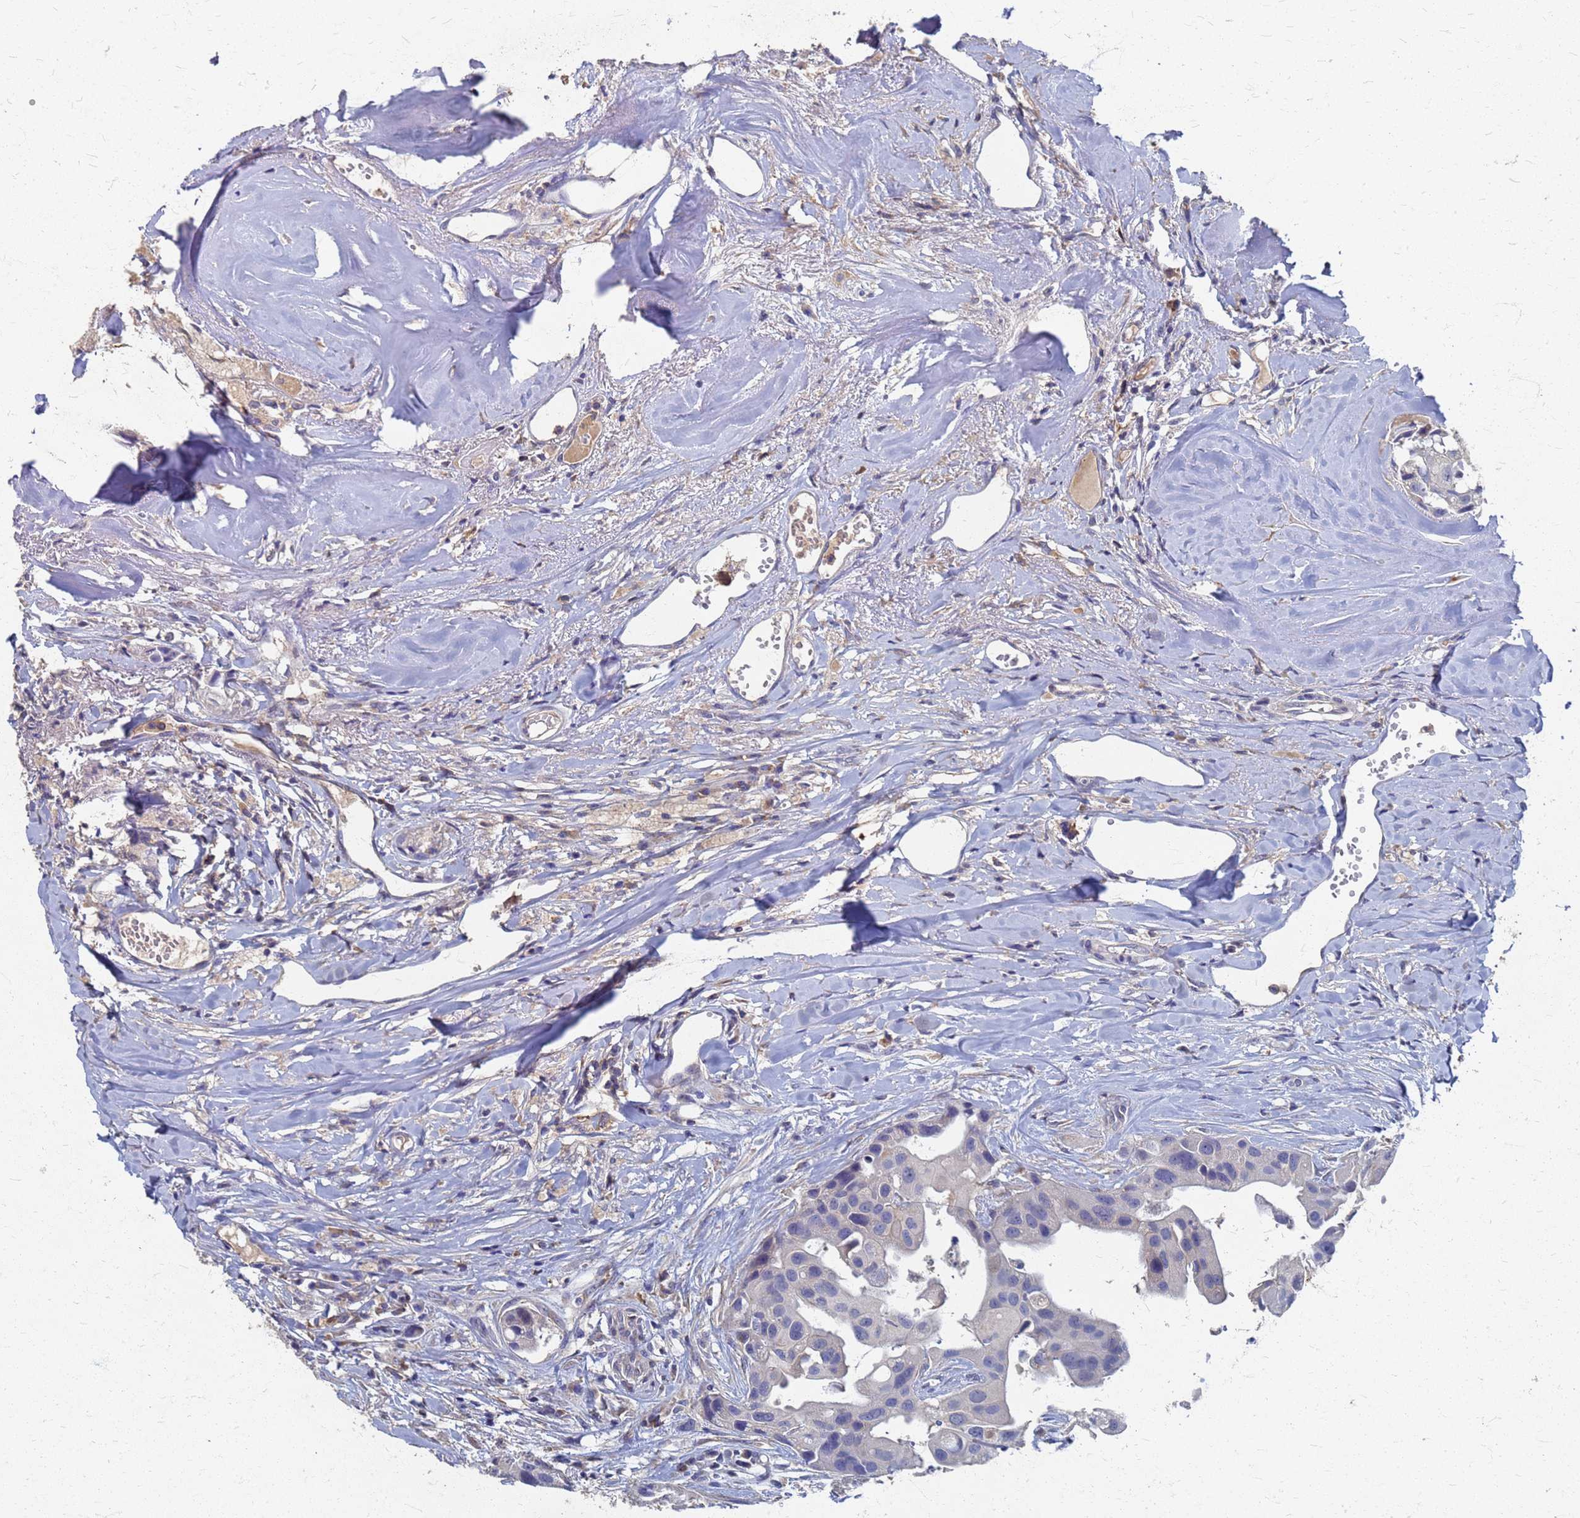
{"staining": {"intensity": "negative", "quantity": "none", "location": "none"}, "tissue": "head and neck cancer", "cell_type": "Tumor cells", "image_type": "cancer", "snomed": [{"axis": "morphology", "description": "Adenocarcinoma, NOS"}, {"axis": "morphology", "description": "Adenocarcinoma, metastatic, NOS"}, {"axis": "topography", "description": "Head-Neck"}], "caption": "Immunohistochemistry (IHC) photomicrograph of head and neck metastatic adenocarcinoma stained for a protein (brown), which demonstrates no expression in tumor cells.", "gene": "KRCC1", "patient": {"sex": "male", "age": 75}}